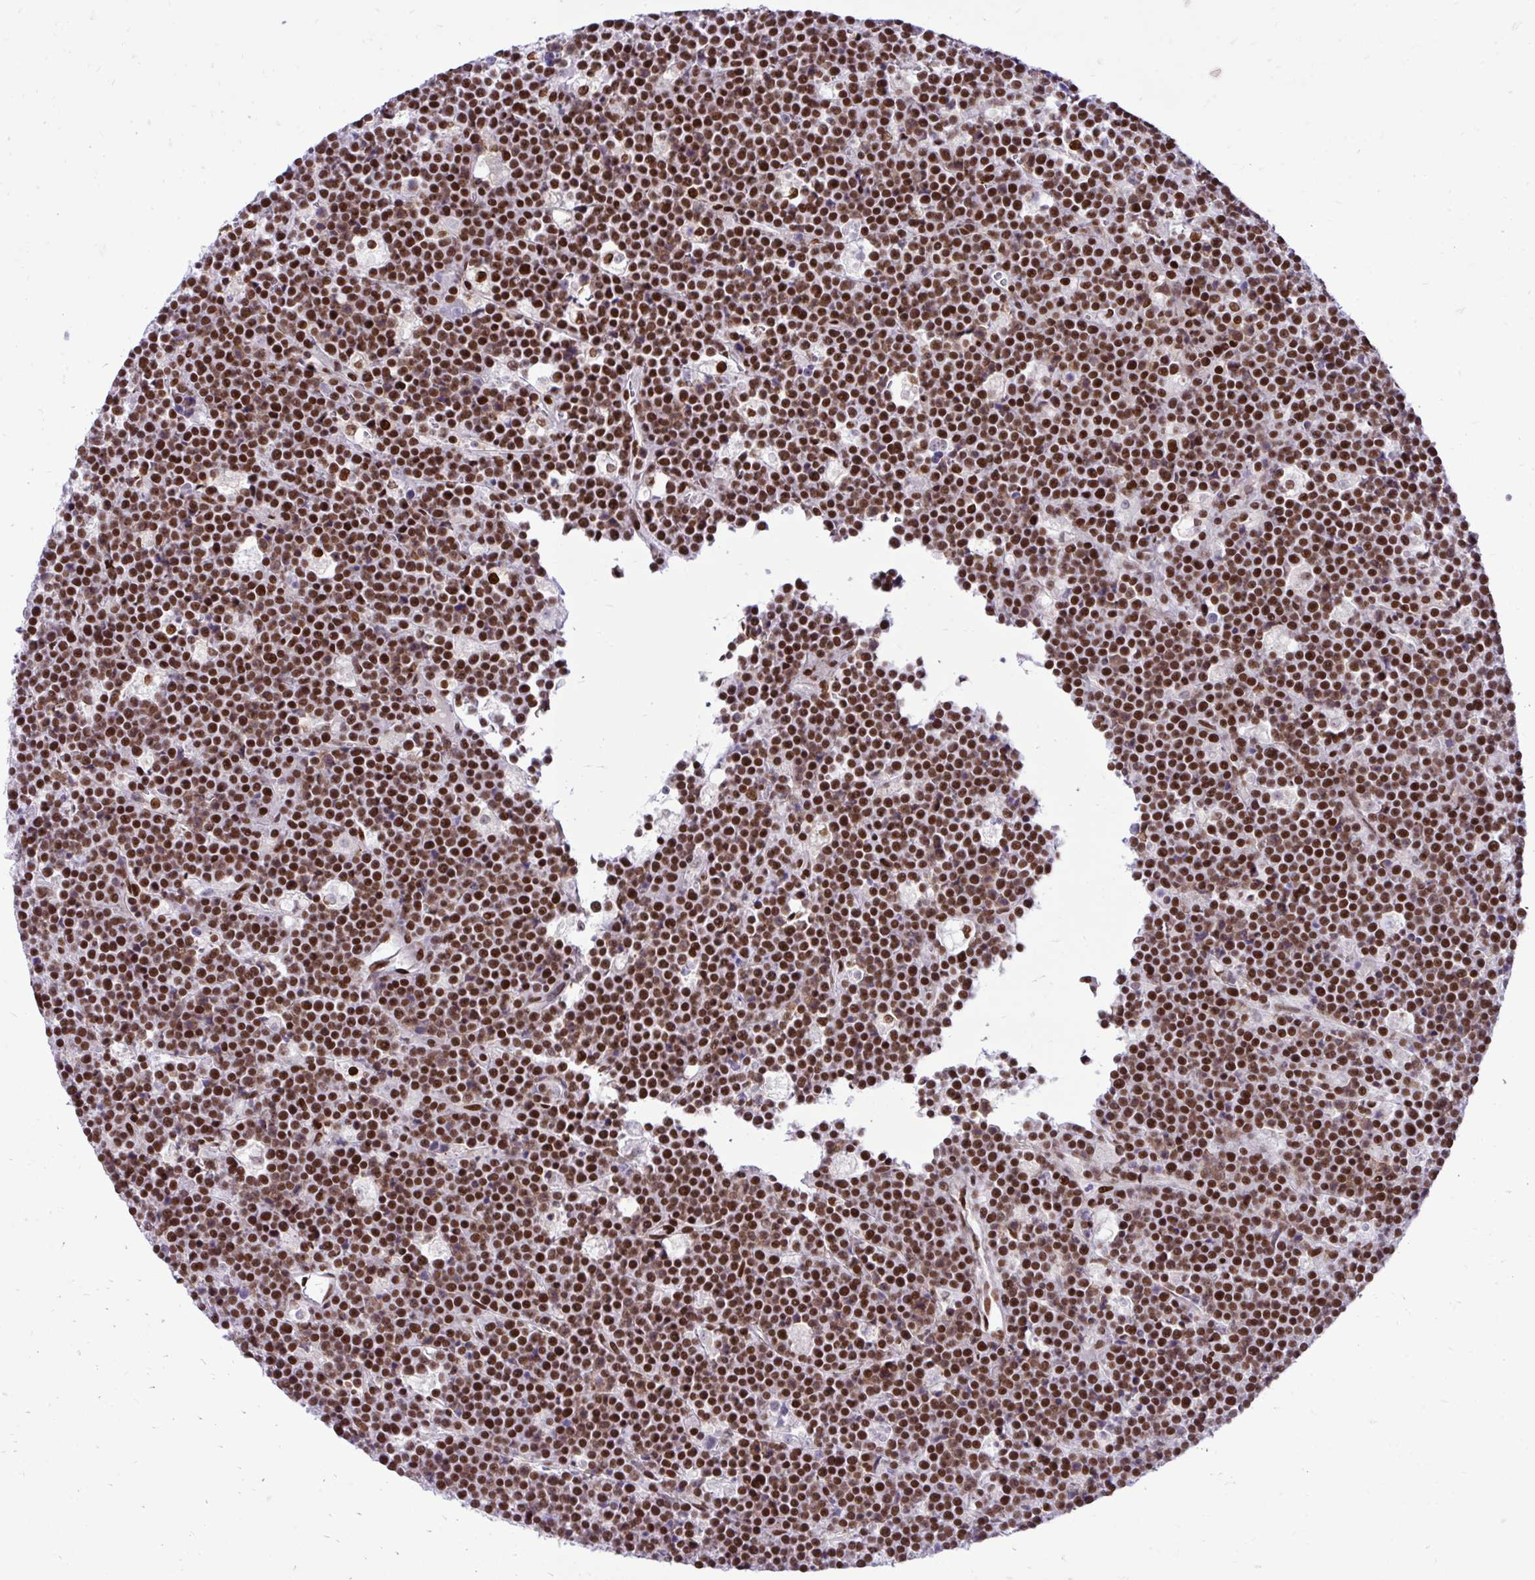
{"staining": {"intensity": "strong", "quantity": ">75%", "location": "nuclear"}, "tissue": "lymphoma", "cell_type": "Tumor cells", "image_type": "cancer", "snomed": [{"axis": "morphology", "description": "Malignant lymphoma, non-Hodgkin's type, High grade"}, {"axis": "topography", "description": "Ovary"}], "caption": "Immunohistochemical staining of lymphoma exhibits high levels of strong nuclear protein expression in about >75% of tumor cells.", "gene": "CDYL", "patient": {"sex": "female", "age": 56}}